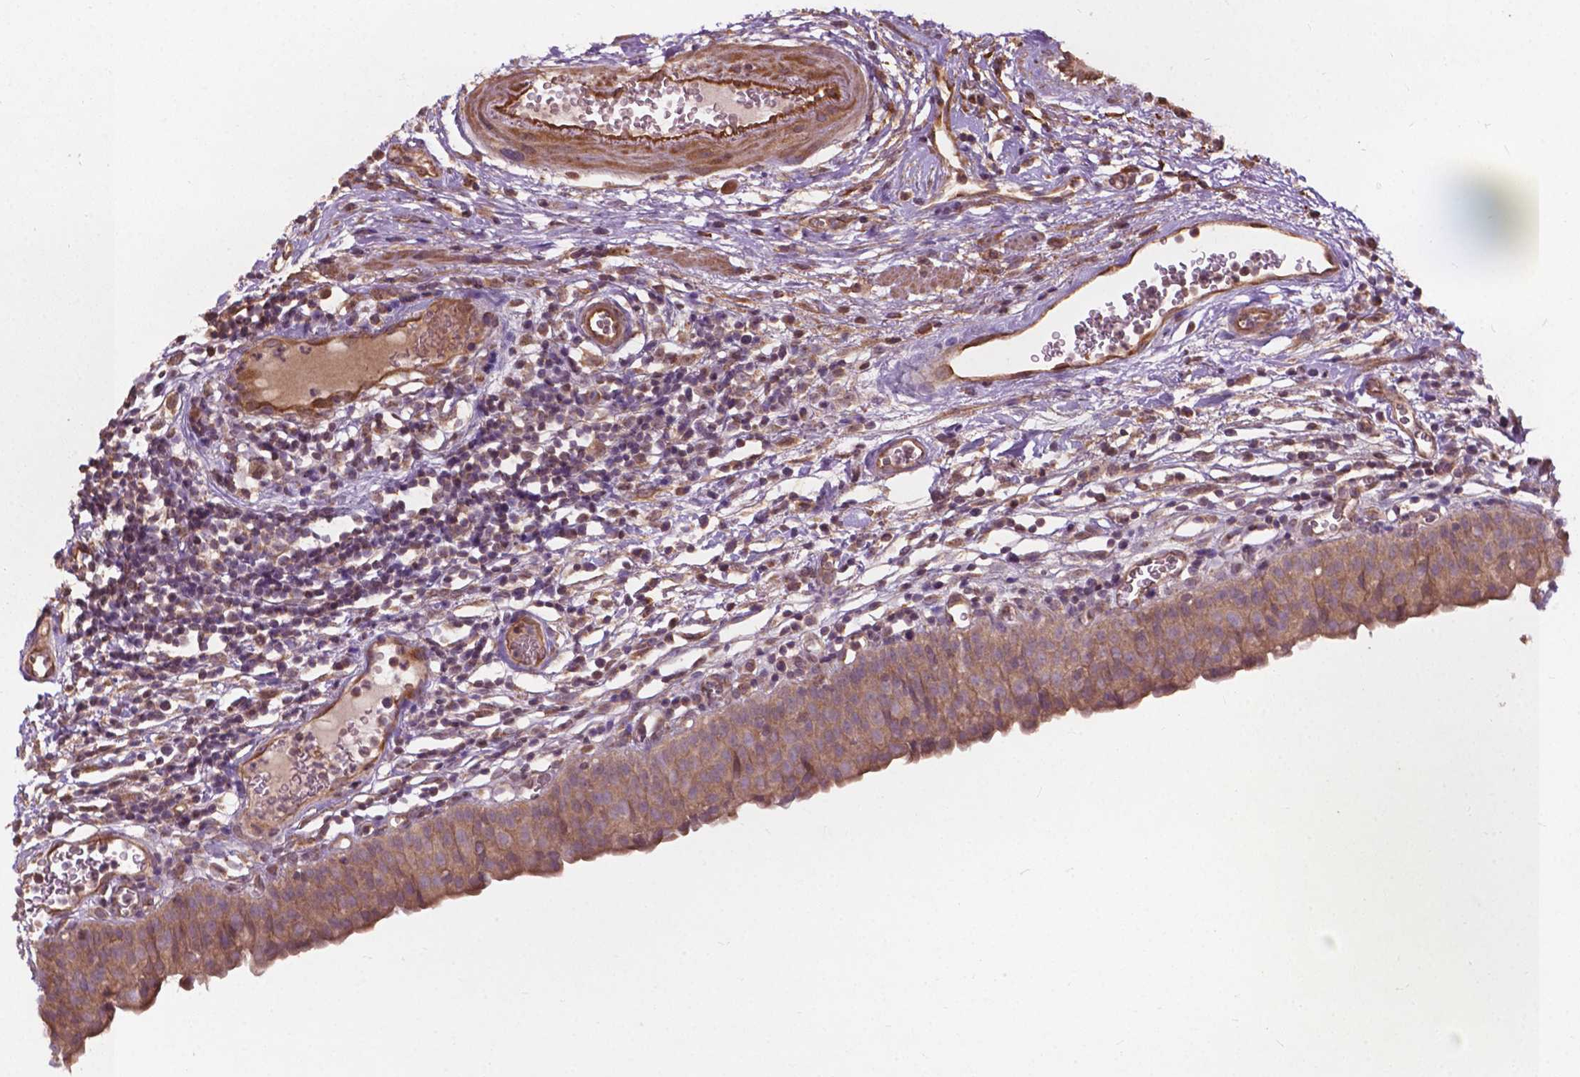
{"staining": {"intensity": "moderate", "quantity": ">75%", "location": "cytoplasmic/membranous"}, "tissue": "urinary bladder", "cell_type": "Urothelial cells", "image_type": "normal", "snomed": [{"axis": "morphology", "description": "Normal tissue, NOS"}, {"axis": "morphology", "description": "Inflammation, NOS"}, {"axis": "topography", "description": "Urinary bladder"}], "caption": "A high-resolution photomicrograph shows immunohistochemistry staining of normal urinary bladder, which shows moderate cytoplasmic/membranous positivity in approximately >75% of urothelial cells.", "gene": "CDC42BPA", "patient": {"sex": "male", "age": 57}}